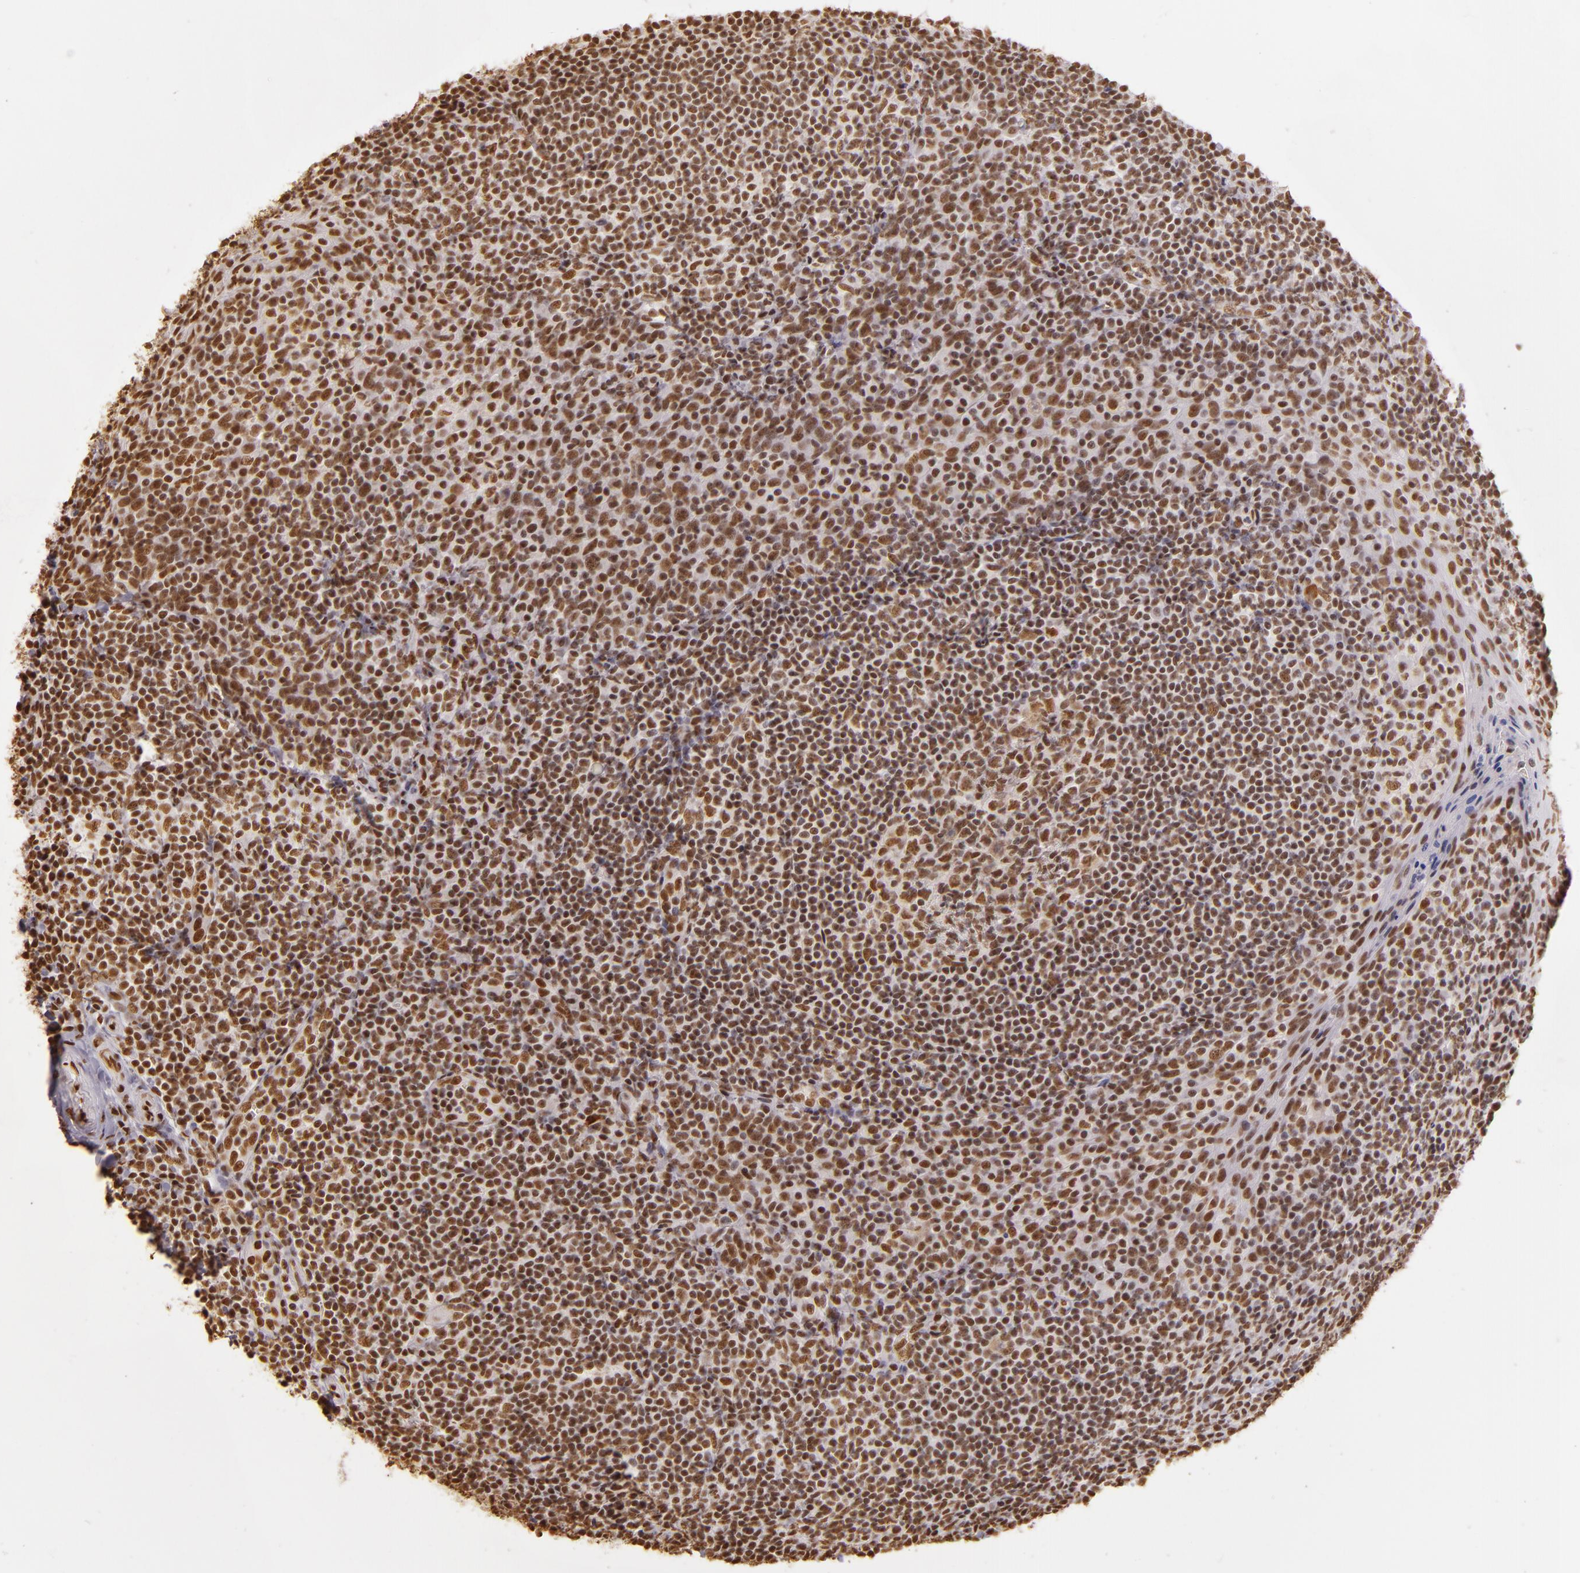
{"staining": {"intensity": "moderate", "quantity": ">75%", "location": "nuclear"}, "tissue": "tonsil", "cell_type": "Germinal center cells", "image_type": "normal", "snomed": [{"axis": "morphology", "description": "Normal tissue, NOS"}, {"axis": "topography", "description": "Tonsil"}], "caption": "Tonsil stained for a protein (brown) reveals moderate nuclear positive expression in approximately >75% of germinal center cells.", "gene": "PAPOLA", "patient": {"sex": "male", "age": 31}}